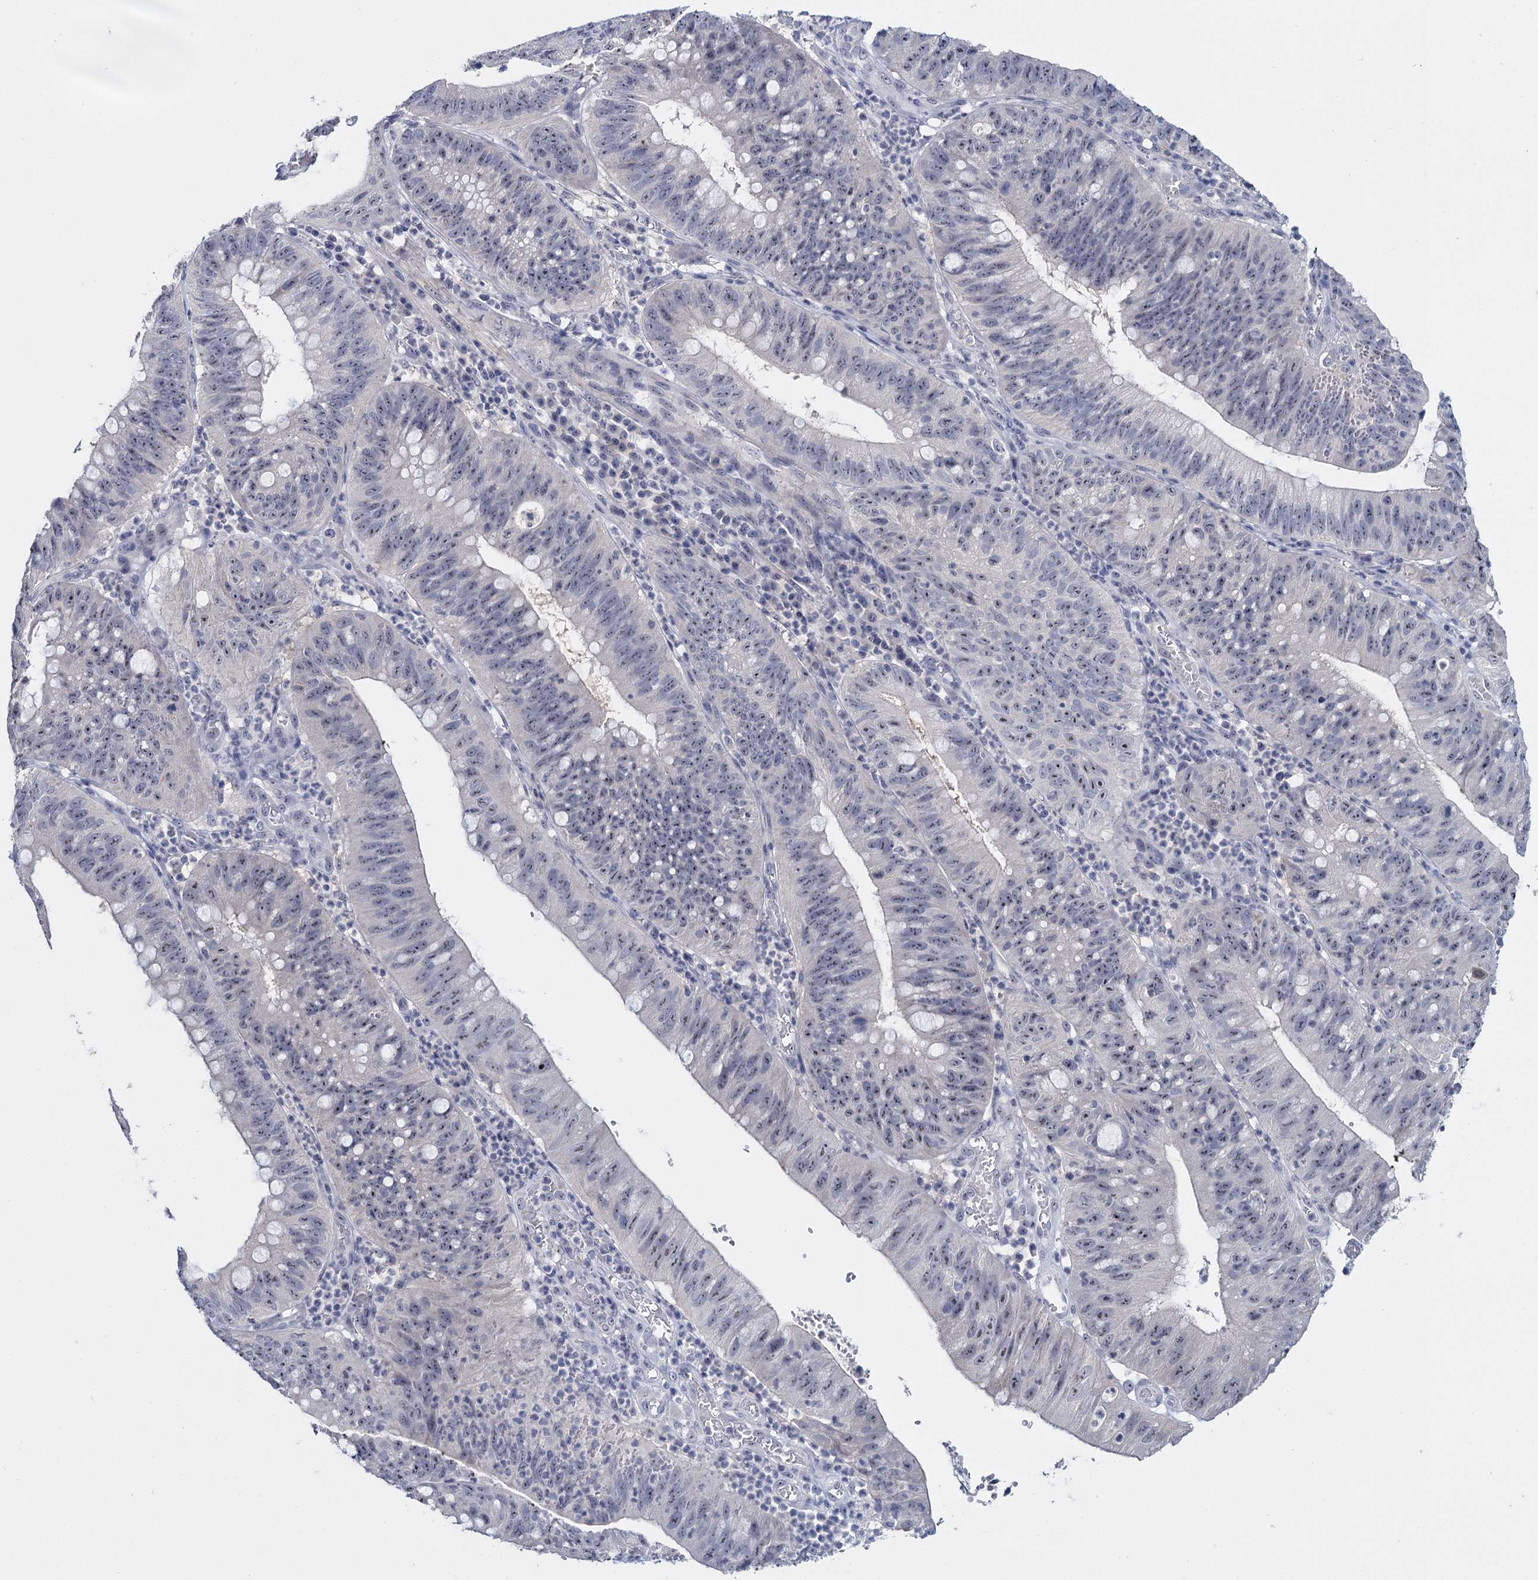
{"staining": {"intensity": "negative", "quantity": "none", "location": "none"}, "tissue": "stomach cancer", "cell_type": "Tumor cells", "image_type": "cancer", "snomed": [{"axis": "morphology", "description": "Adenocarcinoma, NOS"}, {"axis": "topography", "description": "Stomach"}], "caption": "Stomach adenocarcinoma was stained to show a protein in brown. There is no significant expression in tumor cells.", "gene": "SFN", "patient": {"sex": "male", "age": 59}}